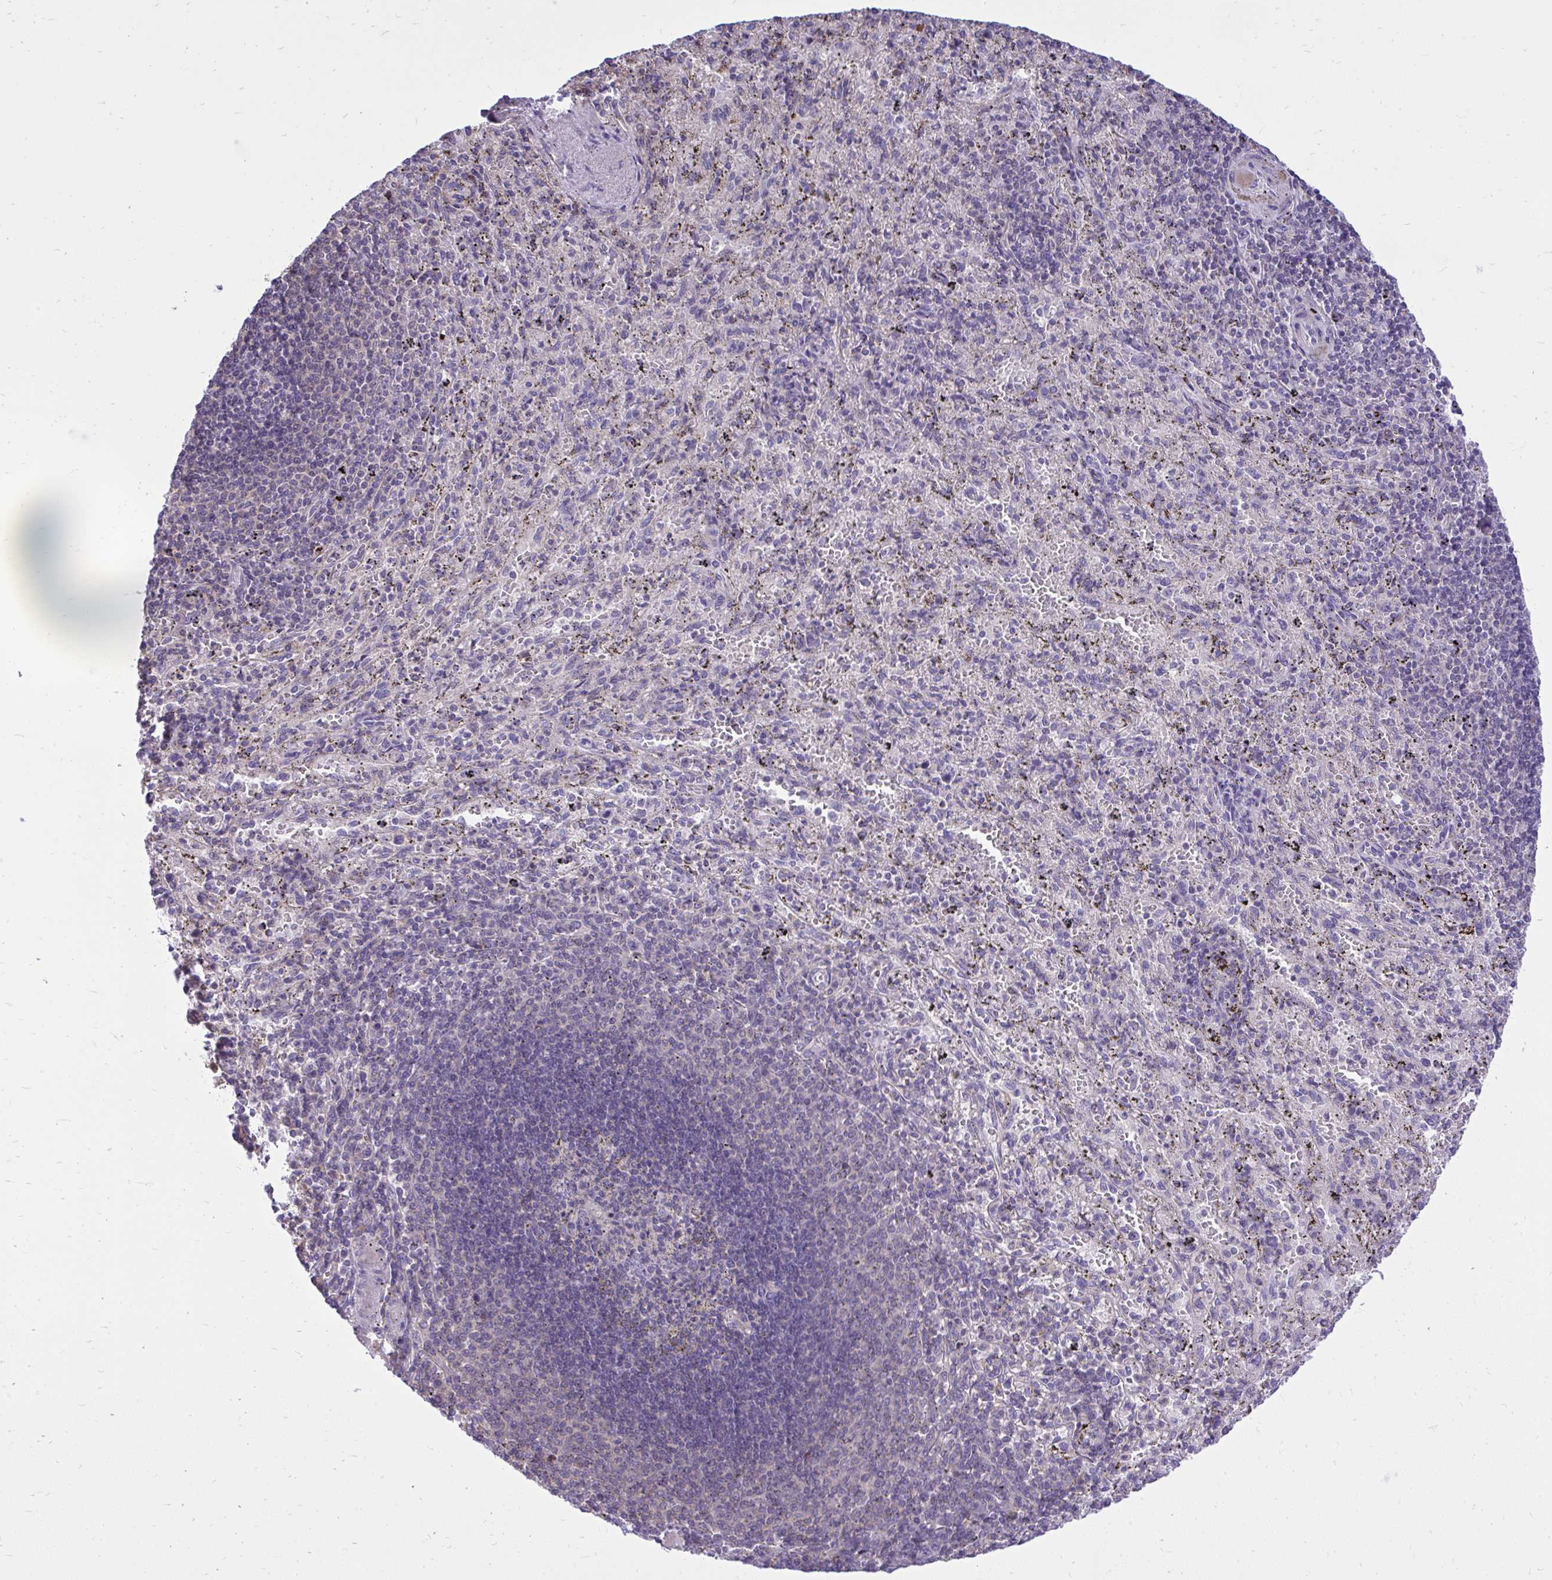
{"staining": {"intensity": "negative", "quantity": "none", "location": "none"}, "tissue": "spleen", "cell_type": "Cells in red pulp", "image_type": "normal", "snomed": [{"axis": "morphology", "description": "Normal tissue, NOS"}, {"axis": "topography", "description": "Spleen"}], "caption": "Cells in red pulp show no significant protein staining in normal spleen.", "gene": "GRK4", "patient": {"sex": "male", "age": 57}}